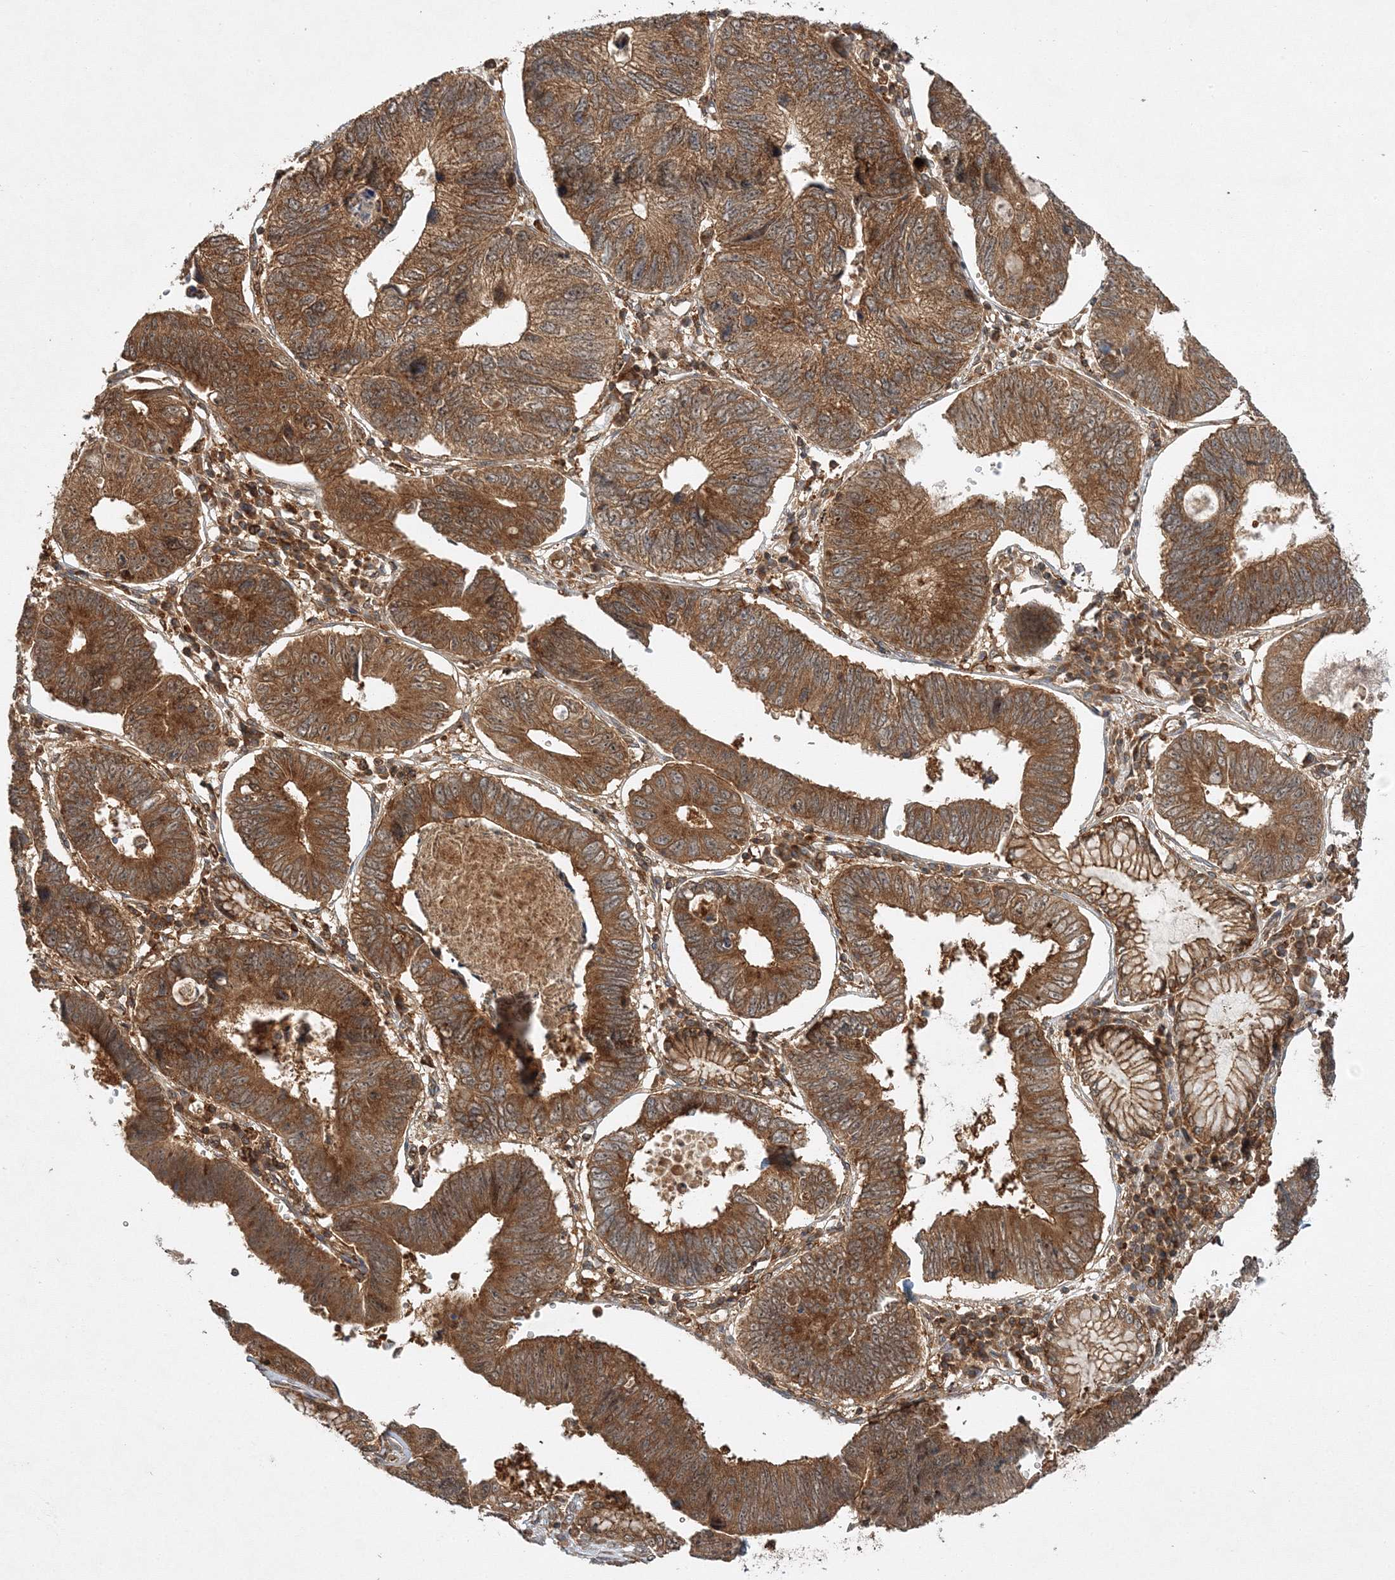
{"staining": {"intensity": "moderate", "quantity": ">75%", "location": "cytoplasmic/membranous"}, "tissue": "stomach cancer", "cell_type": "Tumor cells", "image_type": "cancer", "snomed": [{"axis": "morphology", "description": "Adenocarcinoma, NOS"}, {"axis": "topography", "description": "Stomach"}], "caption": "High-magnification brightfield microscopy of stomach adenocarcinoma stained with DAB (brown) and counterstained with hematoxylin (blue). tumor cells exhibit moderate cytoplasmic/membranous staining is seen in approximately>75% of cells.", "gene": "WDR37", "patient": {"sex": "male", "age": 59}}